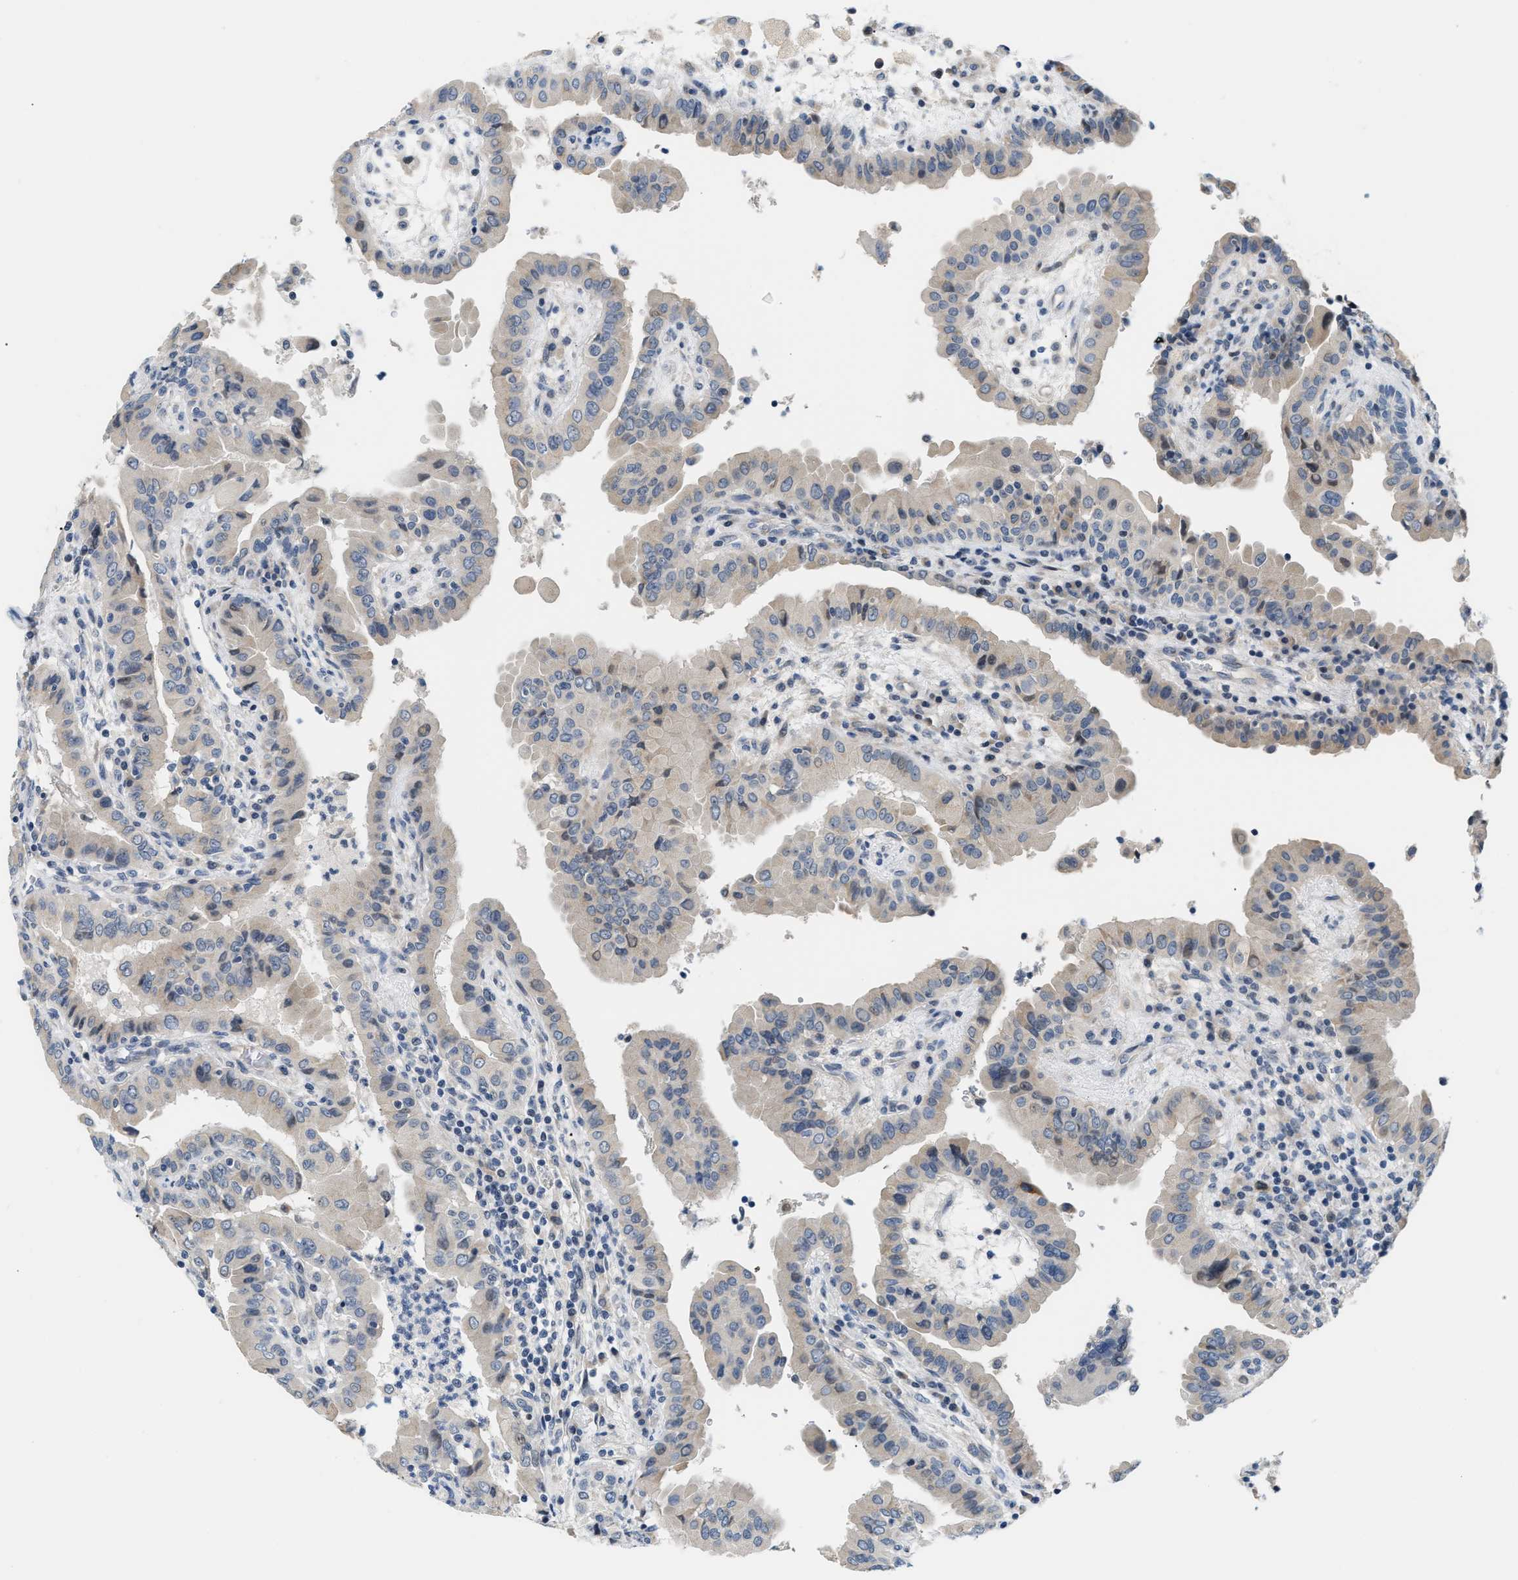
{"staining": {"intensity": "weak", "quantity": "<25%", "location": "cytoplasmic/membranous"}, "tissue": "thyroid cancer", "cell_type": "Tumor cells", "image_type": "cancer", "snomed": [{"axis": "morphology", "description": "Papillary adenocarcinoma, NOS"}, {"axis": "topography", "description": "Thyroid gland"}], "caption": "There is no significant expression in tumor cells of thyroid papillary adenocarcinoma.", "gene": "CLGN", "patient": {"sex": "male", "age": 33}}